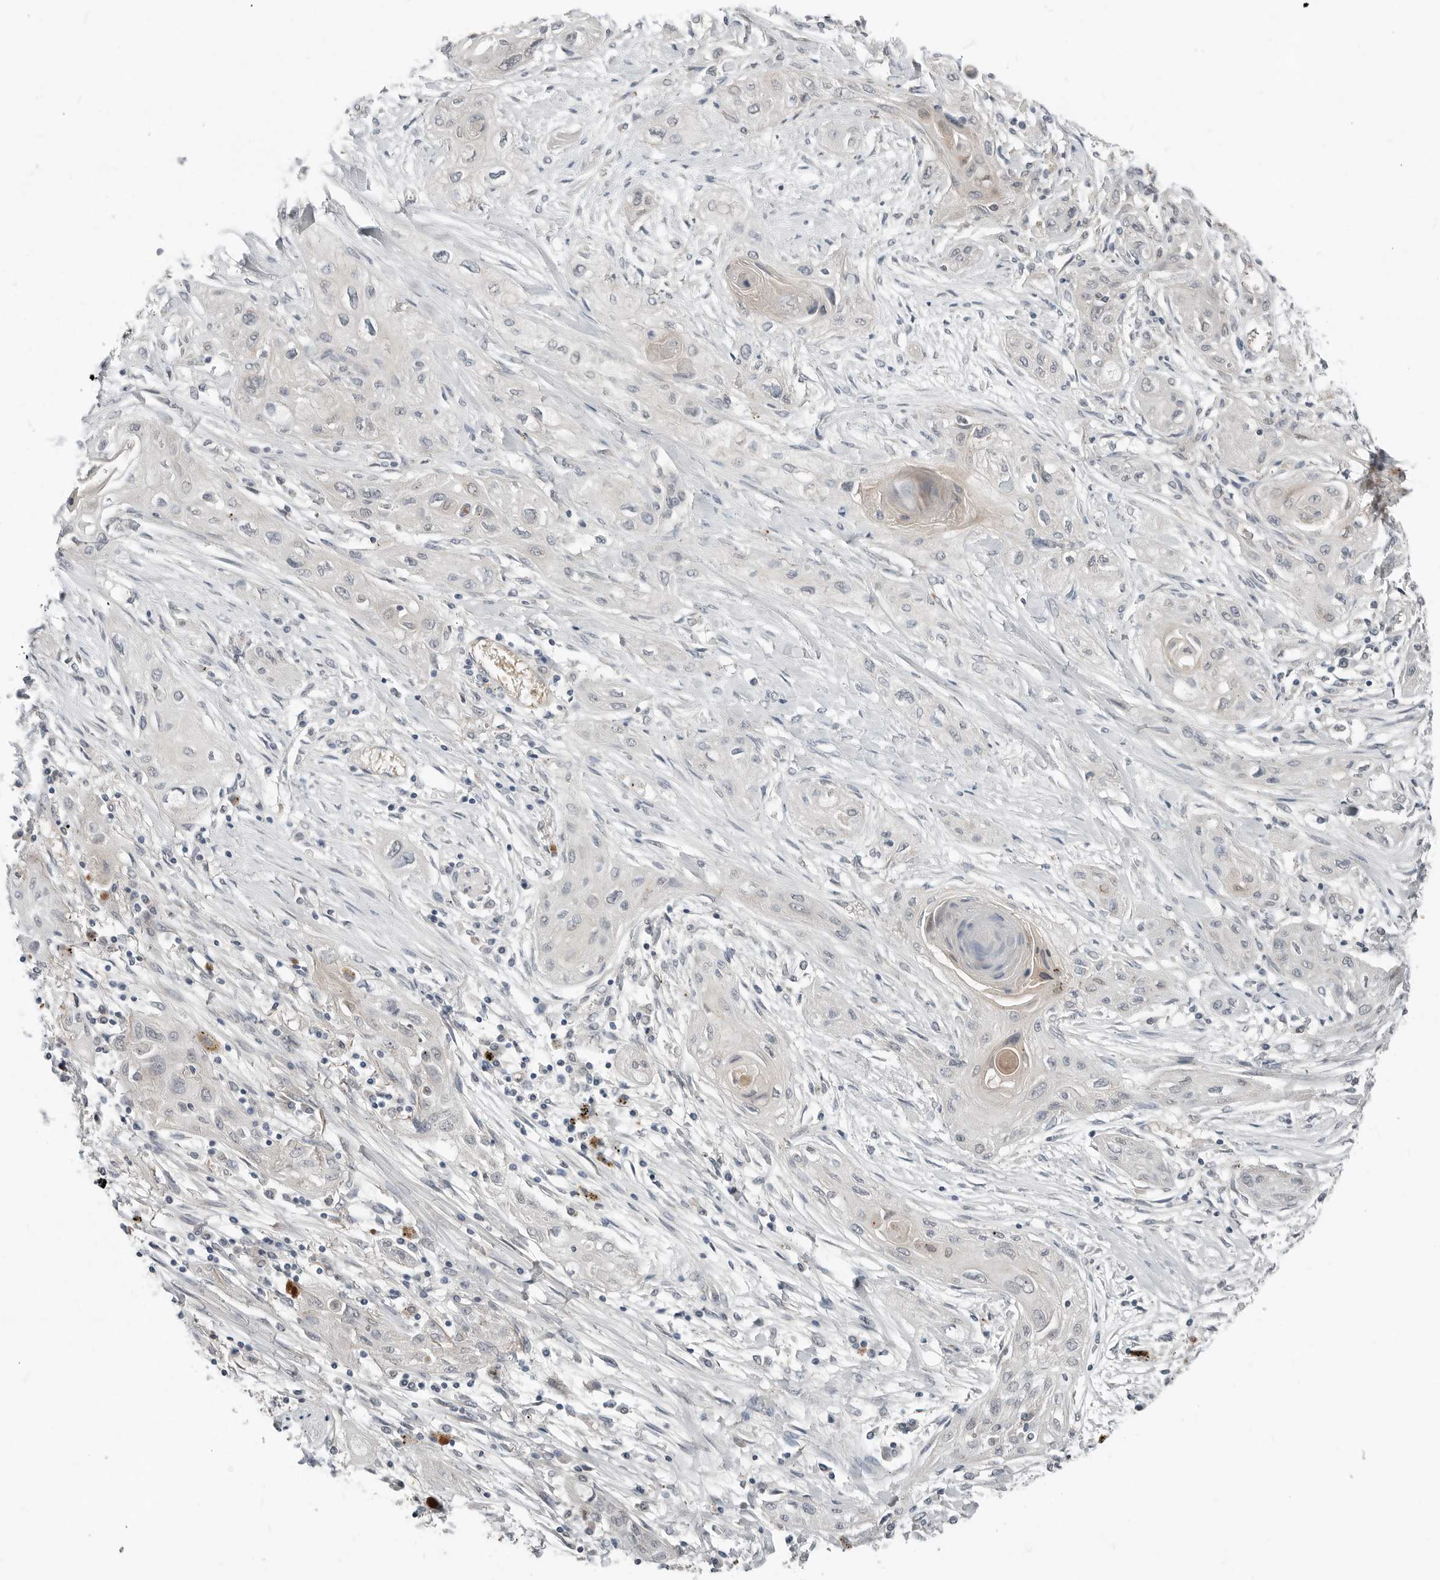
{"staining": {"intensity": "negative", "quantity": "none", "location": "none"}, "tissue": "lung cancer", "cell_type": "Tumor cells", "image_type": "cancer", "snomed": [{"axis": "morphology", "description": "Squamous cell carcinoma, NOS"}, {"axis": "topography", "description": "Lung"}], "caption": "Immunohistochemistry (IHC) image of neoplastic tissue: lung cancer stained with DAB demonstrates no significant protein staining in tumor cells.", "gene": "FCRLB", "patient": {"sex": "female", "age": 47}}